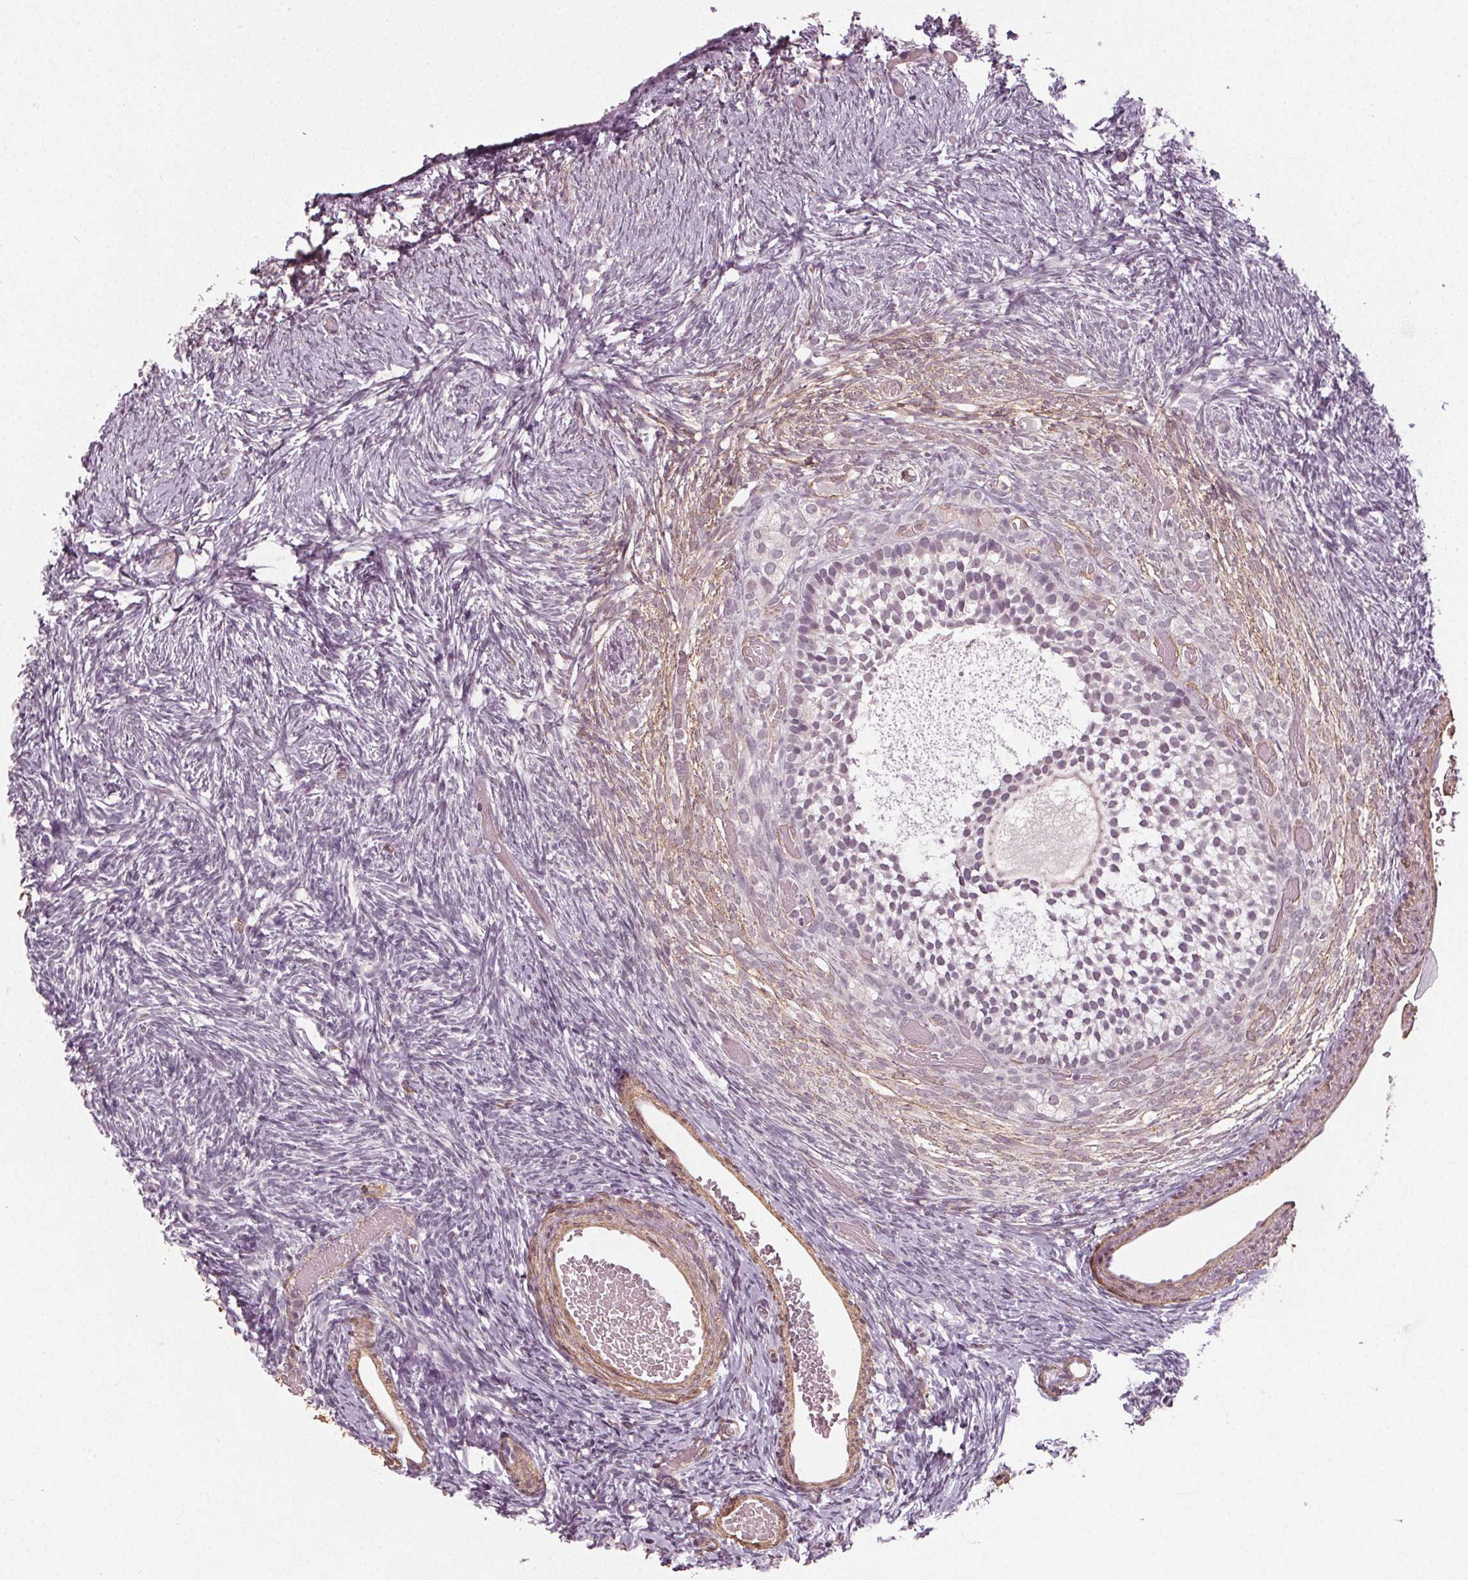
{"staining": {"intensity": "negative", "quantity": "none", "location": "none"}, "tissue": "ovary", "cell_type": "Follicle cells", "image_type": "normal", "snomed": [{"axis": "morphology", "description": "Normal tissue, NOS"}, {"axis": "topography", "description": "Ovary"}], "caption": "Follicle cells show no significant protein expression in unremarkable ovary.", "gene": "PKP1", "patient": {"sex": "female", "age": 39}}